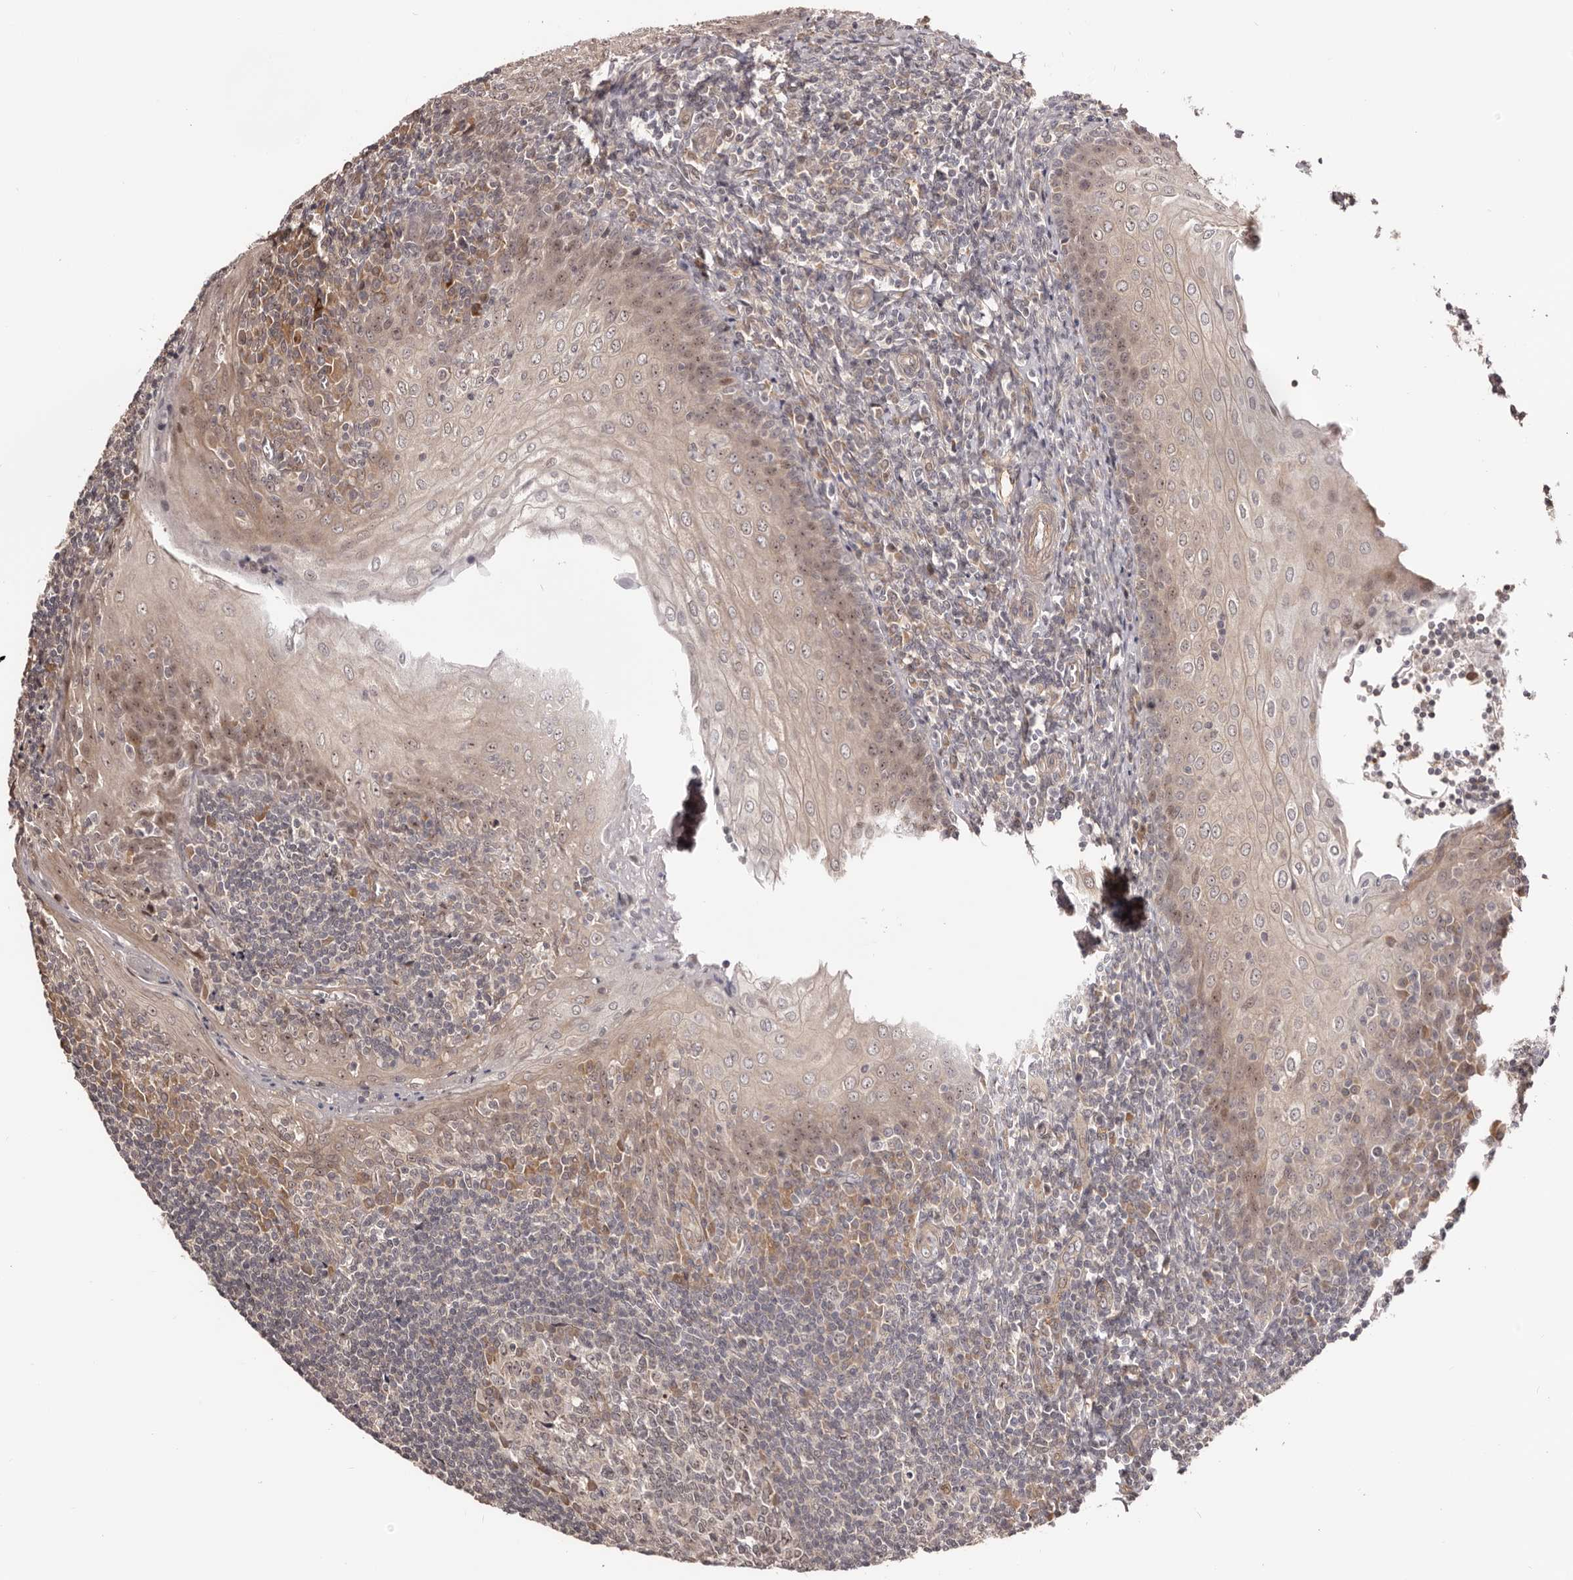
{"staining": {"intensity": "negative", "quantity": "none", "location": "none"}, "tissue": "tonsil", "cell_type": "Germinal center cells", "image_type": "normal", "snomed": [{"axis": "morphology", "description": "Normal tissue, NOS"}, {"axis": "topography", "description": "Tonsil"}], "caption": "Immunohistochemistry (IHC) of normal tonsil demonstrates no staining in germinal center cells.", "gene": "NOL12", "patient": {"sex": "male", "age": 27}}